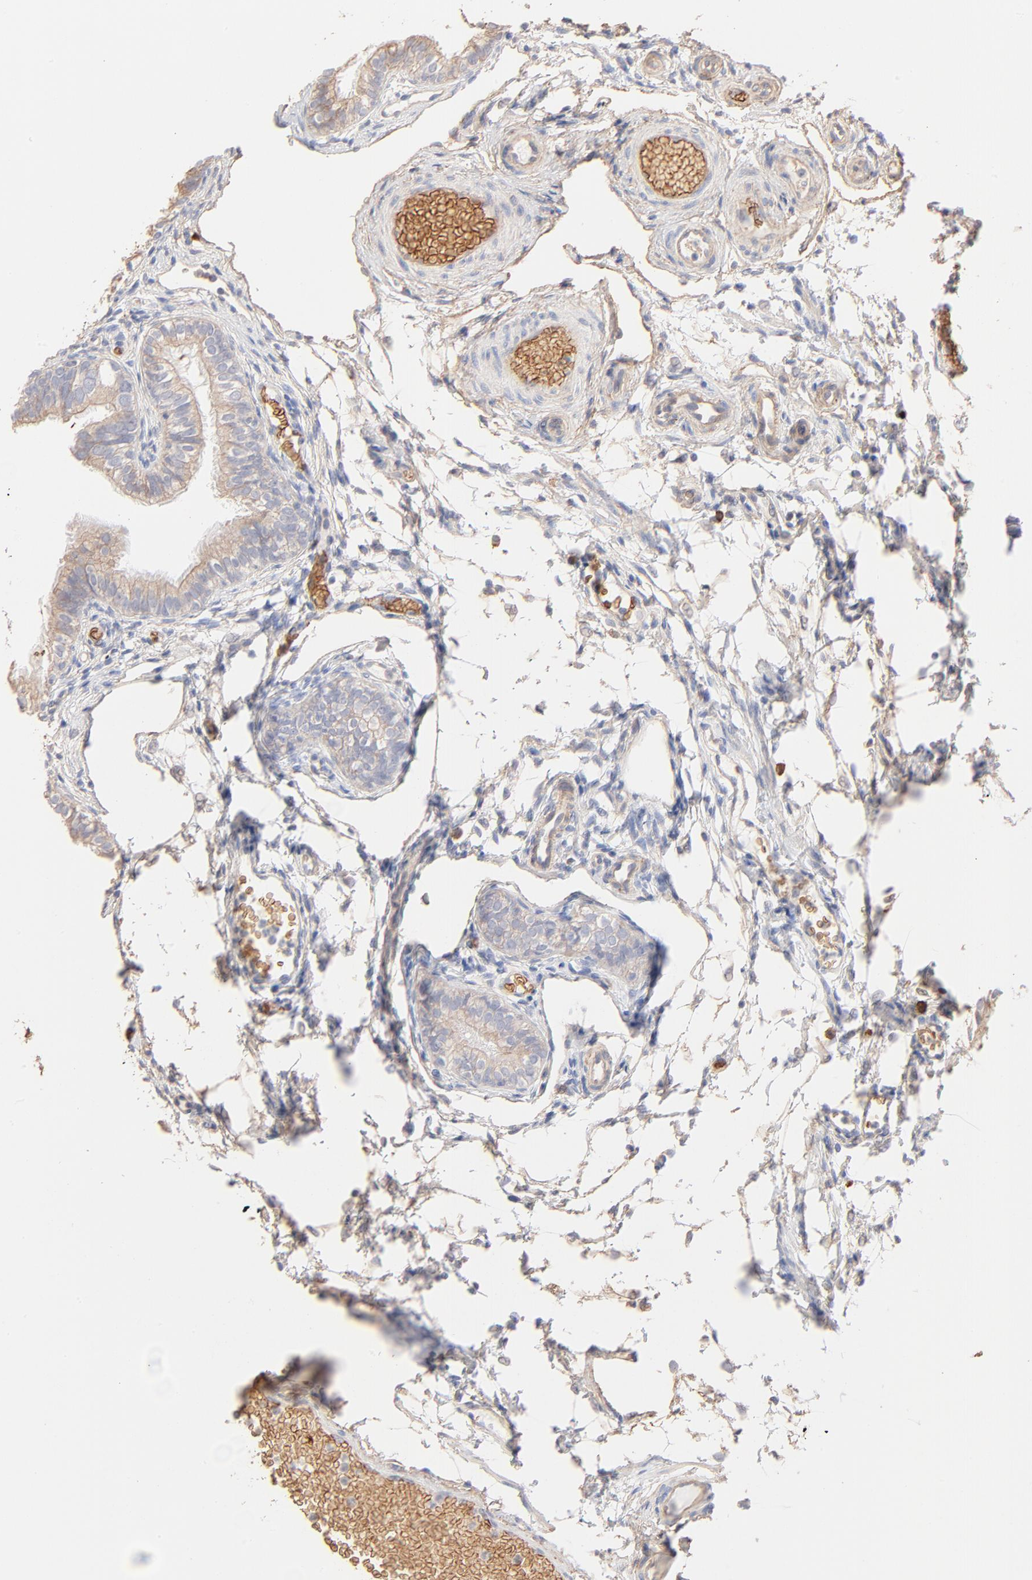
{"staining": {"intensity": "weak", "quantity": ">75%", "location": "cytoplasmic/membranous"}, "tissue": "fallopian tube", "cell_type": "Glandular cells", "image_type": "normal", "snomed": [{"axis": "morphology", "description": "Normal tissue, NOS"}, {"axis": "morphology", "description": "Dermoid, NOS"}, {"axis": "topography", "description": "Fallopian tube"}], "caption": "Protein expression analysis of normal human fallopian tube reveals weak cytoplasmic/membranous staining in about >75% of glandular cells. Nuclei are stained in blue.", "gene": "SPTB", "patient": {"sex": "female", "age": 33}}